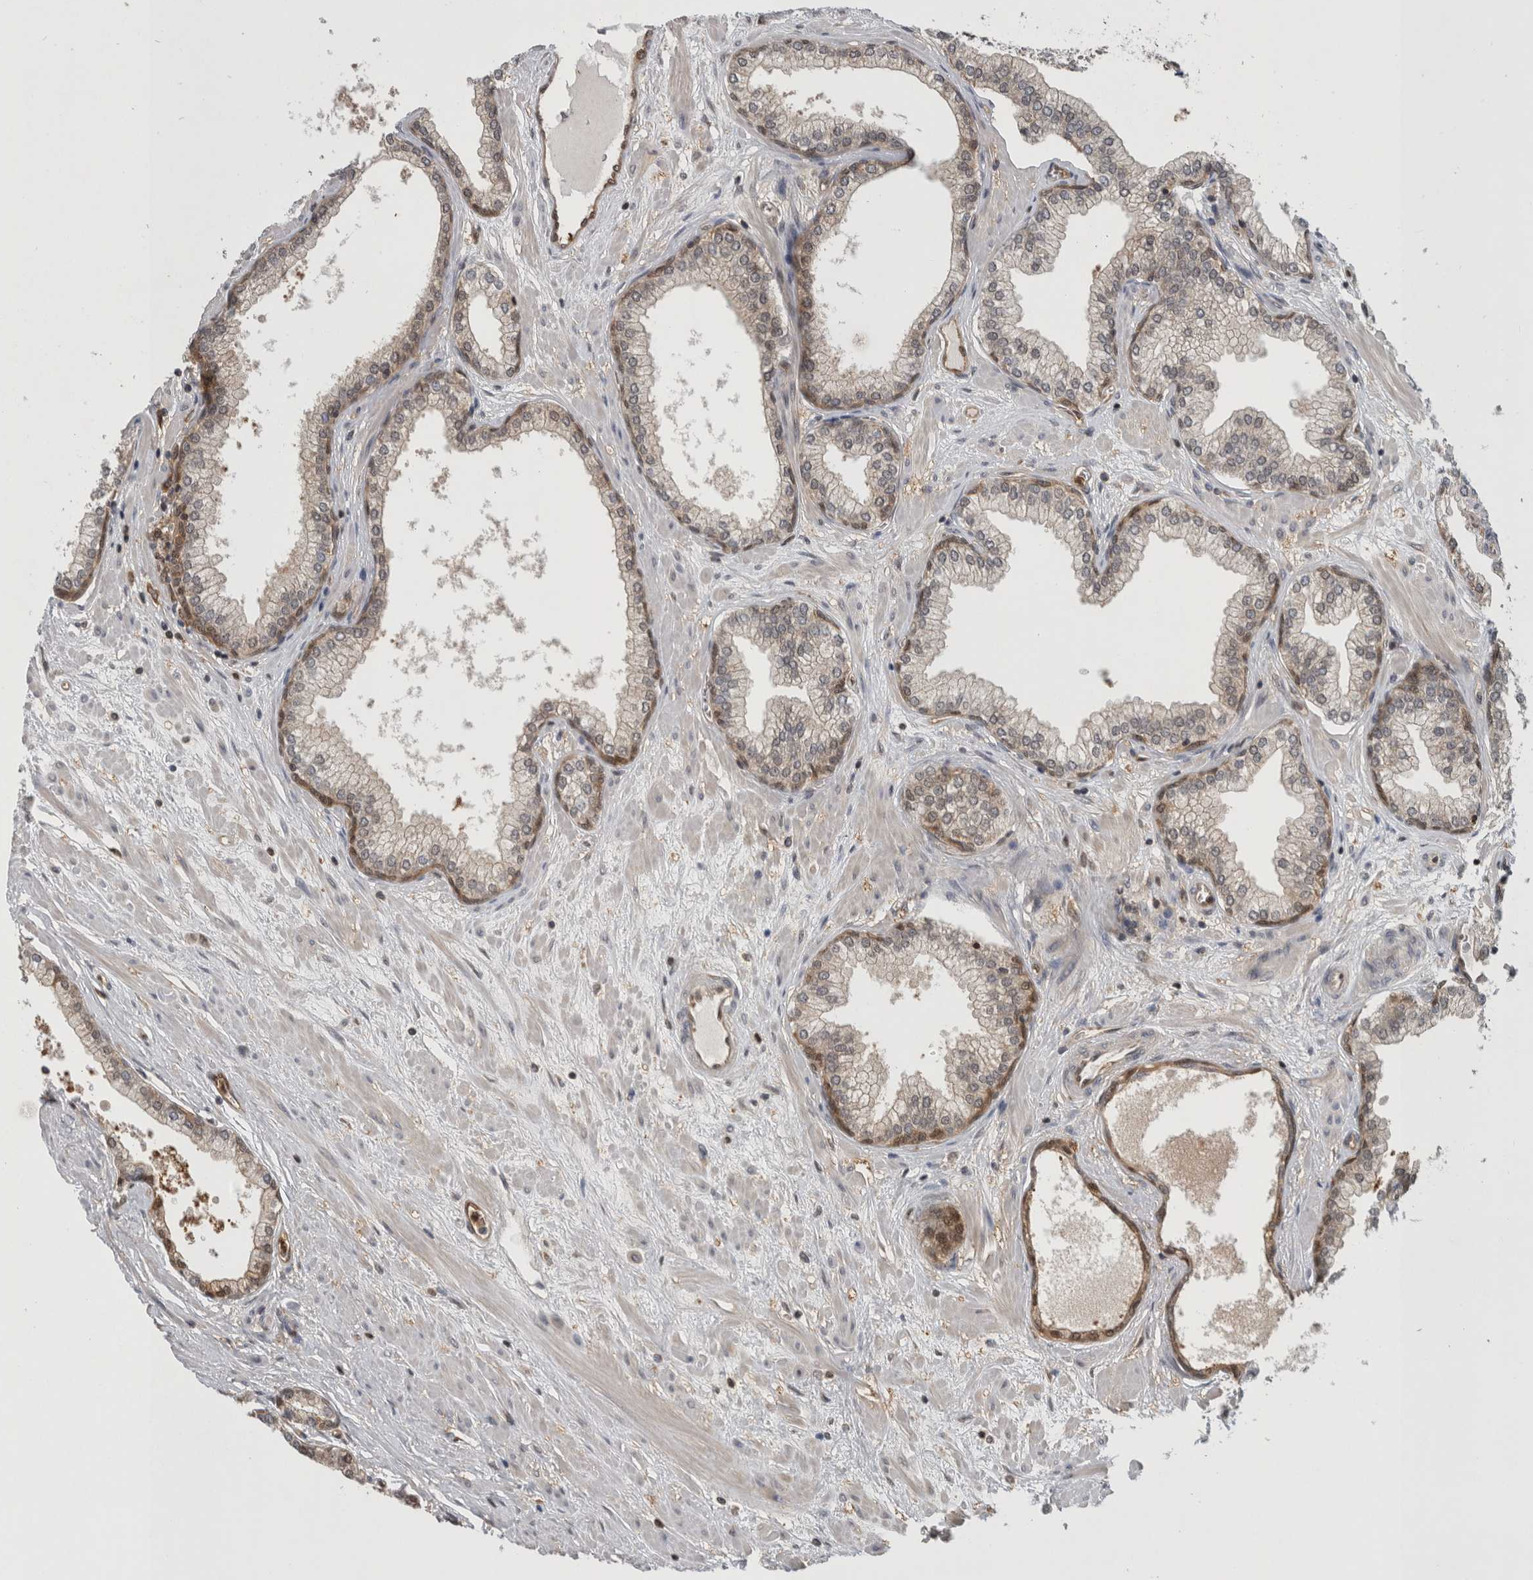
{"staining": {"intensity": "moderate", "quantity": "25%-75%", "location": "cytoplasmic/membranous,nuclear"}, "tissue": "prostate", "cell_type": "Glandular cells", "image_type": "normal", "snomed": [{"axis": "morphology", "description": "Normal tissue, NOS"}, {"axis": "morphology", "description": "Urothelial carcinoma, Low grade"}, {"axis": "topography", "description": "Urinary bladder"}, {"axis": "topography", "description": "Prostate"}], "caption": "High-power microscopy captured an immunohistochemistry micrograph of benign prostate, revealing moderate cytoplasmic/membranous,nuclear positivity in approximately 25%-75% of glandular cells. The protein is stained brown, and the nuclei are stained in blue (DAB (3,3'-diaminobenzidine) IHC with brightfield microscopy, high magnification).", "gene": "ASTN2", "patient": {"sex": "male", "age": 60}}